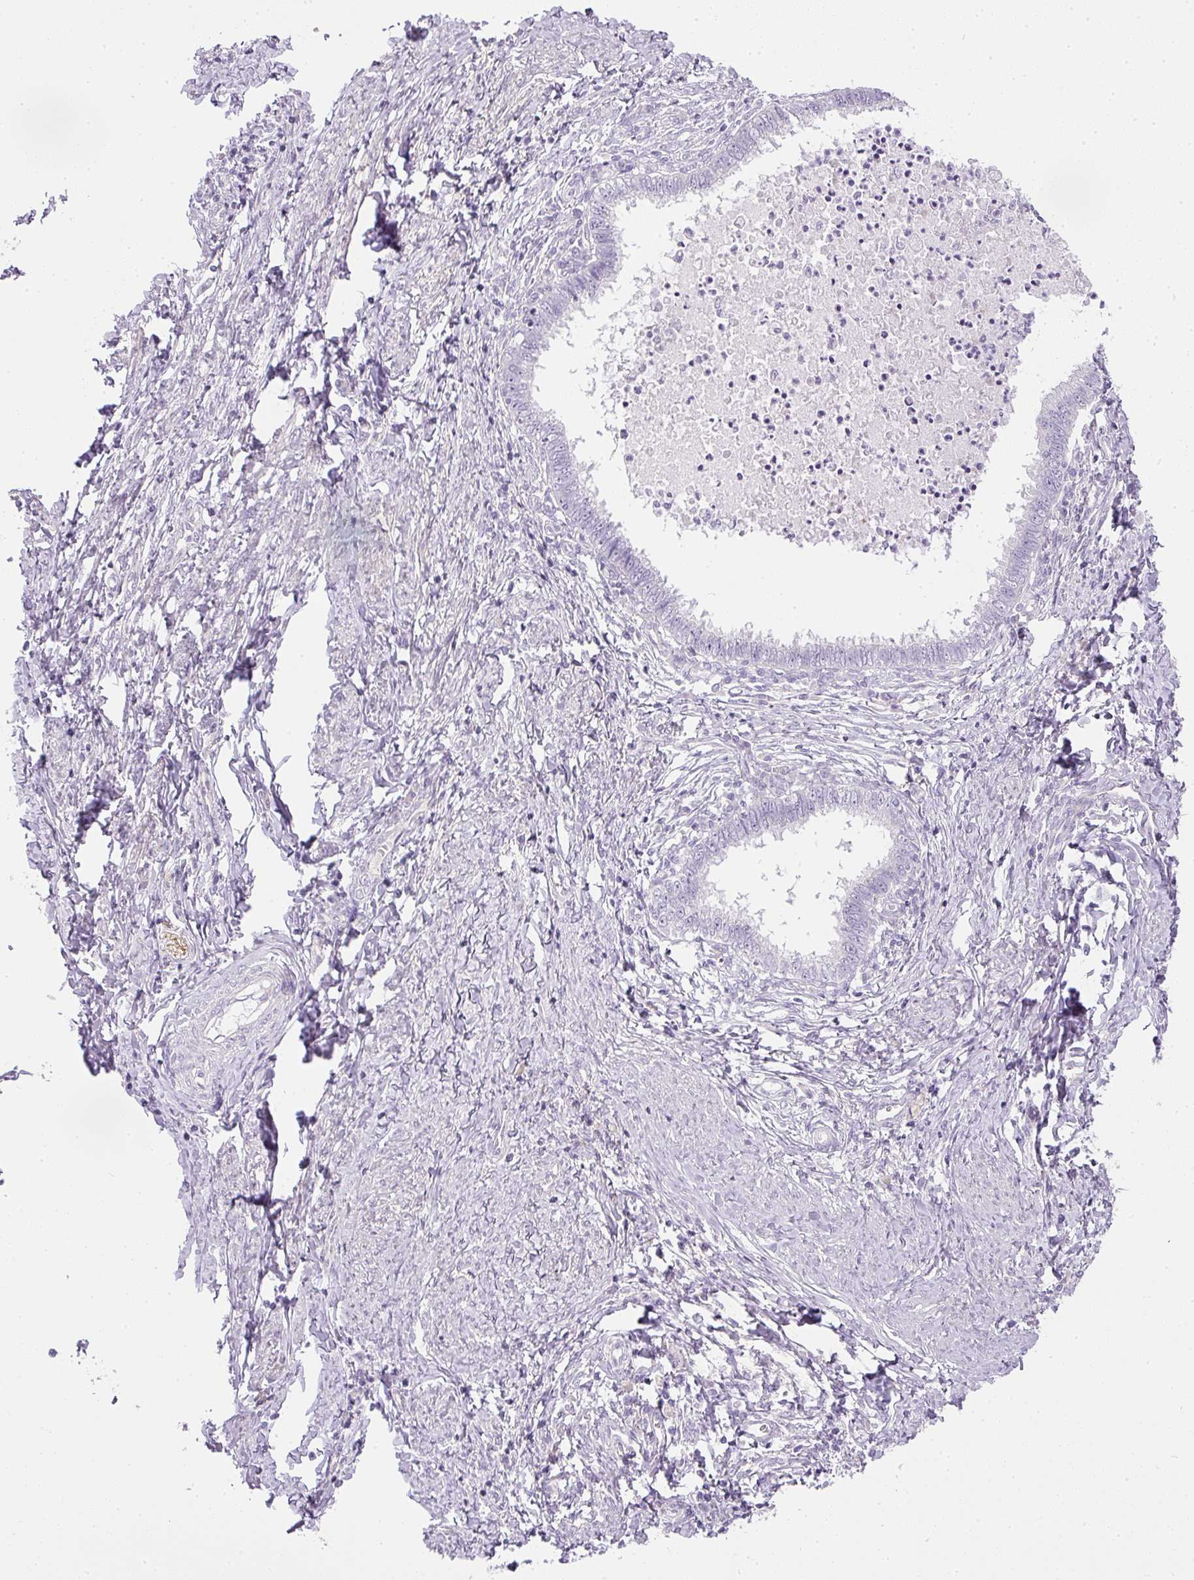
{"staining": {"intensity": "negative", "quantity": "none", "location": "none"}, "tissue": "cervical cancer", "cell_type": "Tumor cells", "image_type": "cancer", "snomed": [{"axis": "morphology", "description": "Adenocarcinoma, NOS"}, {"axis": "topography", "description": "Cervix"}], "caption": "An IHC photomicrograph of cervical cancer is shown. There is no staining in tumor cells of cervical cancer. (DAB (3,3'-diaminobenzidine) immunohistochemistry visualized using brightfield microscopy, high magnification).", "gene": "RAX2", "patient": {"sex": "female", "age": 36}}